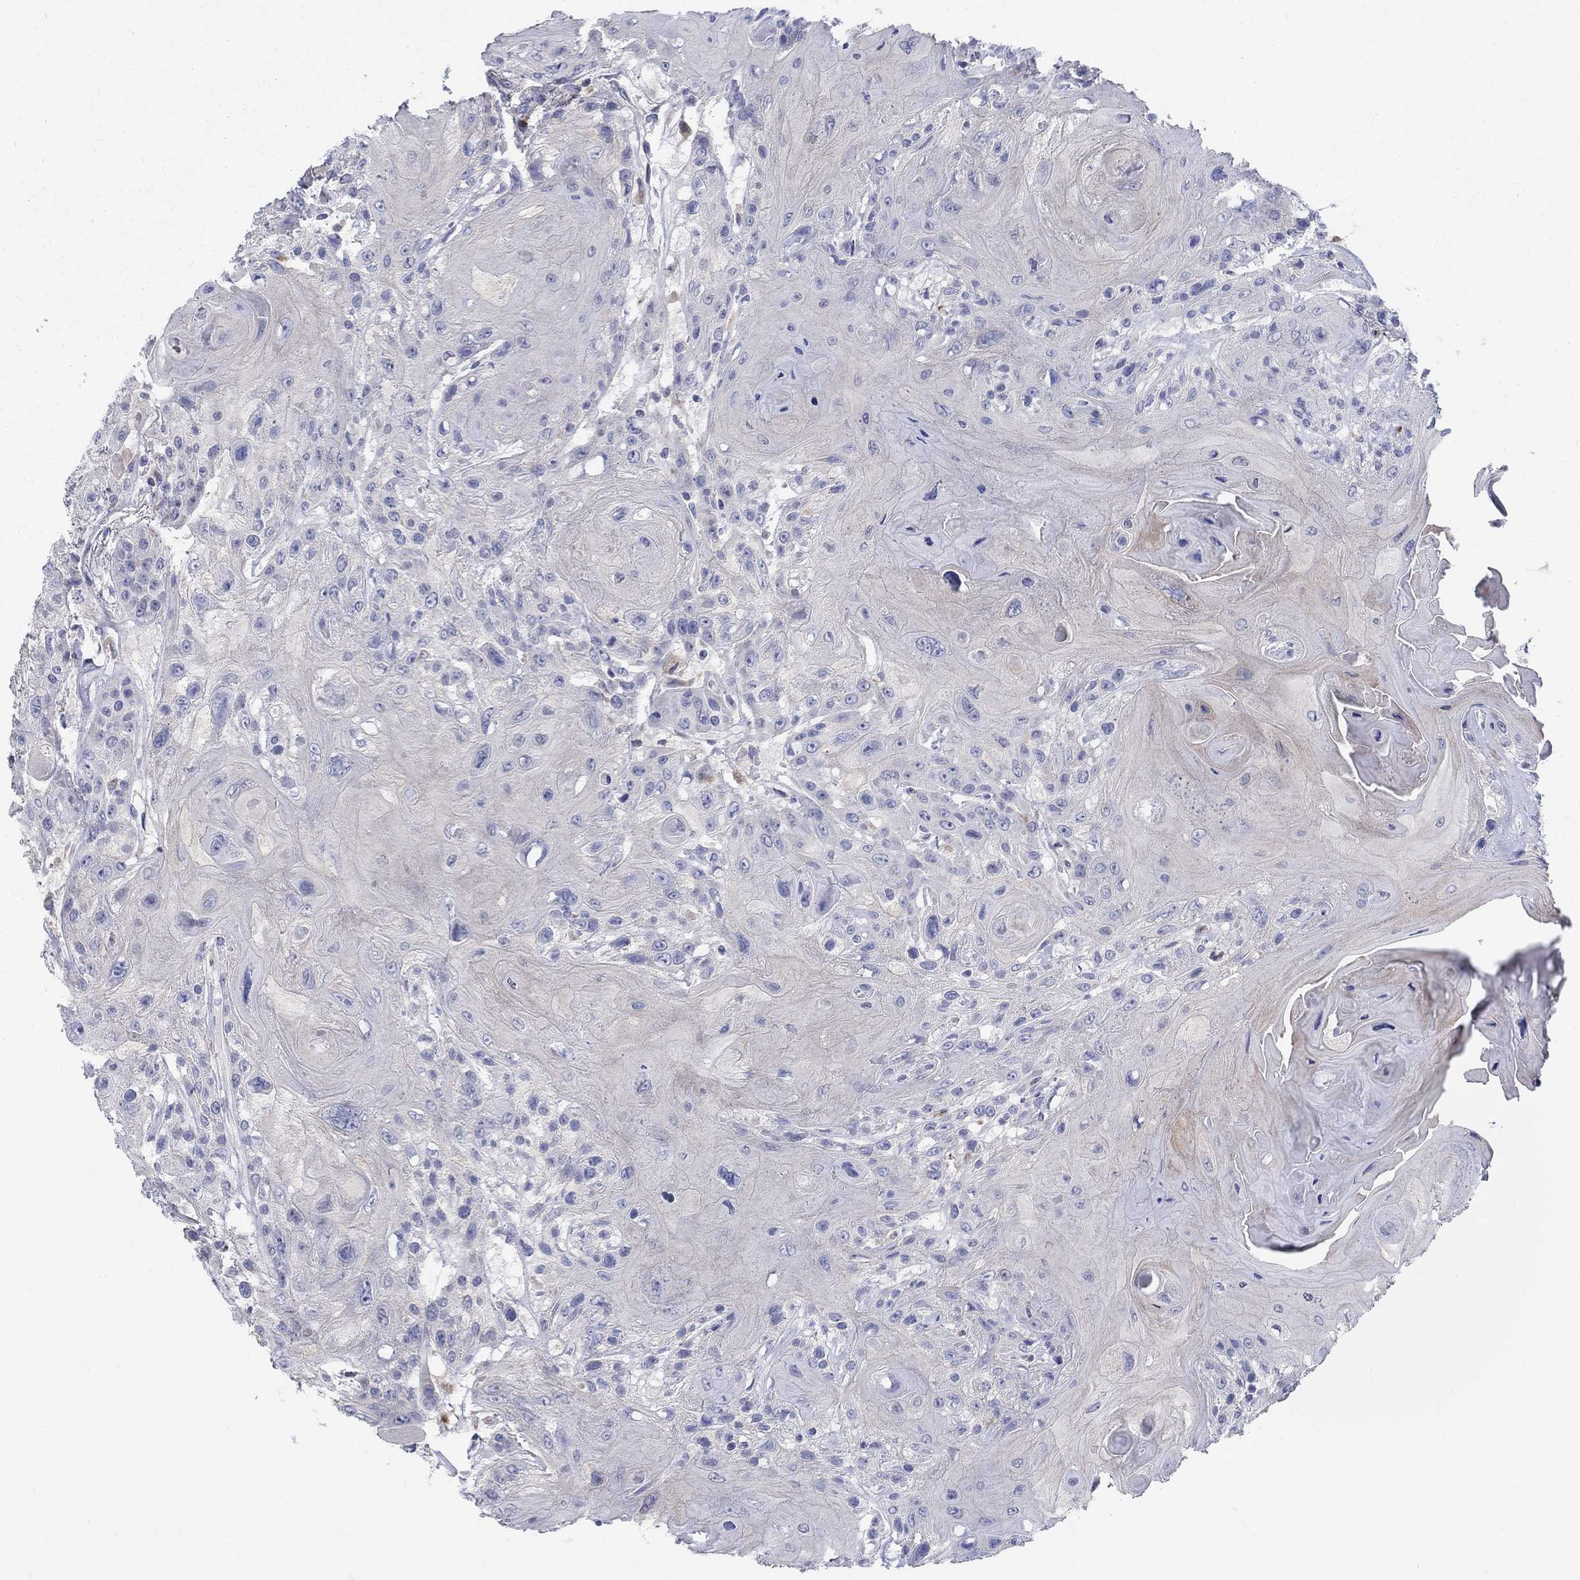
{"staining": {"intensity": "negative", "quantity": "none", "location": "none"}, "tissue": "head and neck cancer", "cell_type": "Tumor cells", "image_type": "cancer", "snomed": [{"axis": "morphology", "description": "Squamous cell carcinoma, NOS"}, {"axis": "topography", "description": "Head-Neck"}], "caption": "A histopathology image of human head and neck cancer (squamous cell carcinoma) is negative for staining in tumor cells.", "gene": "BCO2", "patient": {"sex": "female", "age": 59}}